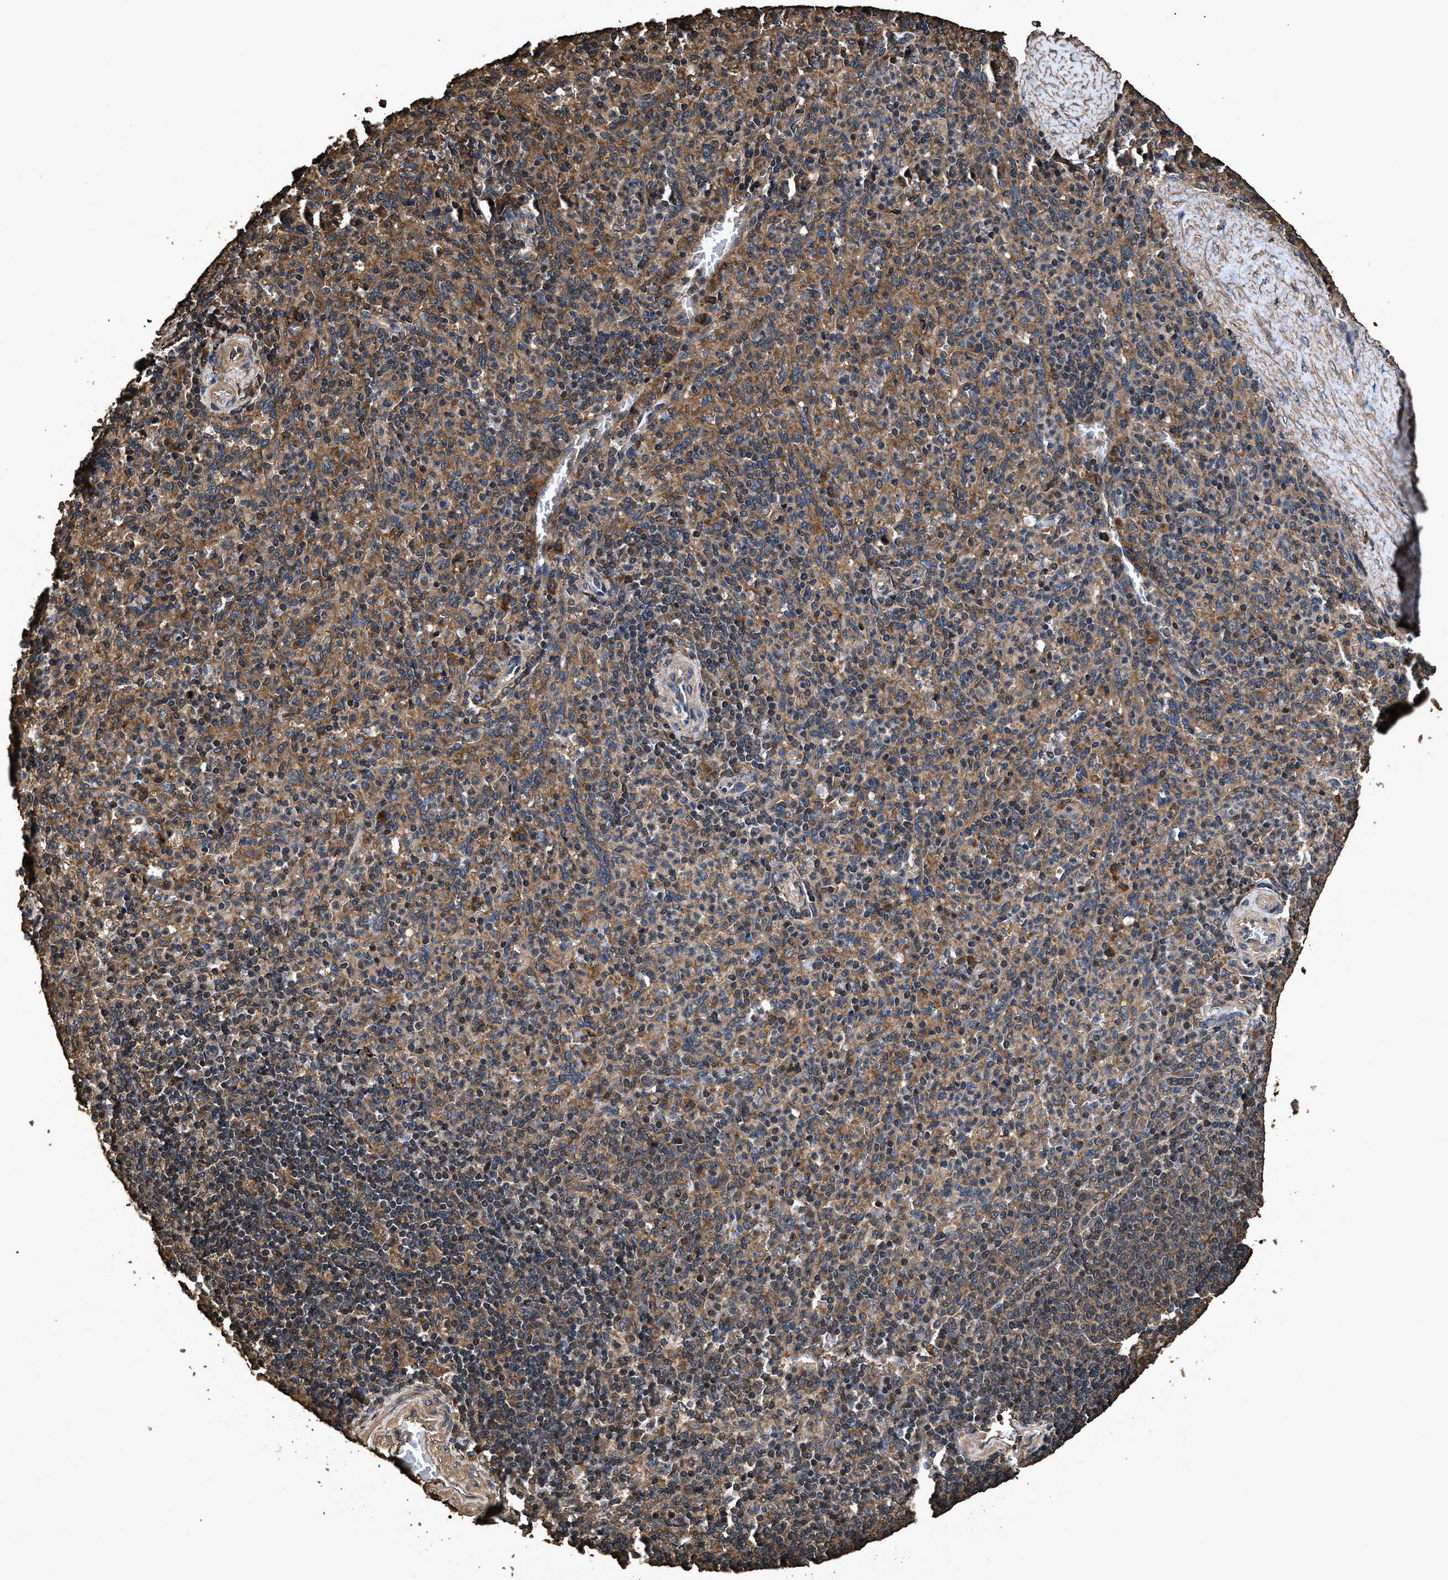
{"staining": {"intensity": "moderate", "quantity": ">75%", "location": "cytoplasmic/membranous"}, "tissue": "spleen", "cell_type": "Cells in red pulp", "image_type": "normal", "snomed": [{"axis": "morphology", "description": "Normal tissue, NOS"}, {"axis": "topography", "description": "Spleen"}], "caption": "This photomicrograph demonstrates immunohistochemistry (IHC) staining of normal spleen, with medium moderate cytoplasmic/membranous positivity in approximately >75% of cells in red pulp.", "gene": "ZMYND19", "patient": {"sex": "male", "age": 36}}